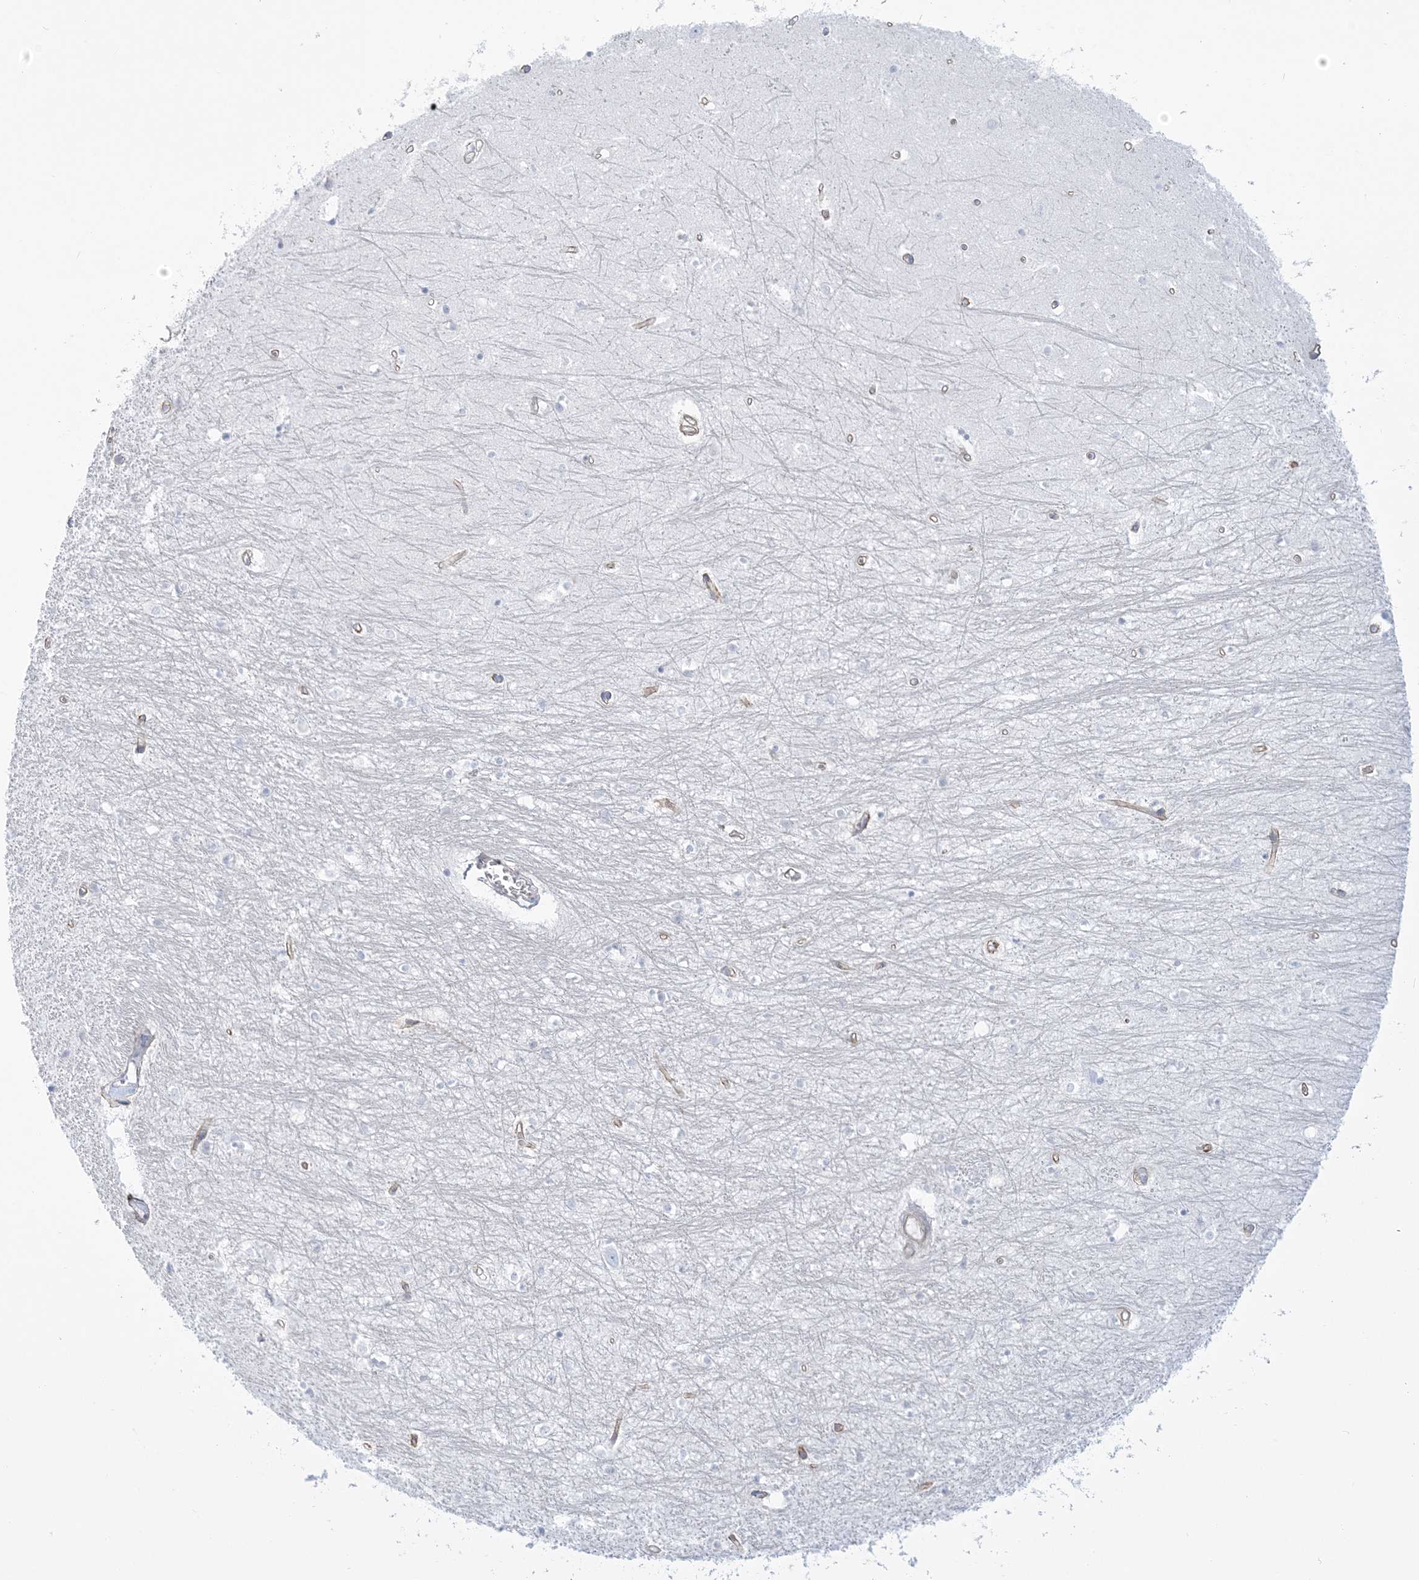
{"staining": {"intensity": "negative", "quantity": "none", "location": "none"}, "tissue": "hippocampus", "cell_type": "Glial cells", "image_type": "normal", "snomed": [{"axis": "morphology", "description": "Normal tissue, NOS"}, {"axis": "topography", "description": "Hippocampus"}], "caption": "DAB immunohistochemical staining of unremarkable hippocampus demonstrates no significant expression in glial cells.", "gene": "ADGB", "patient": {"sex": "female", "age": 64}}